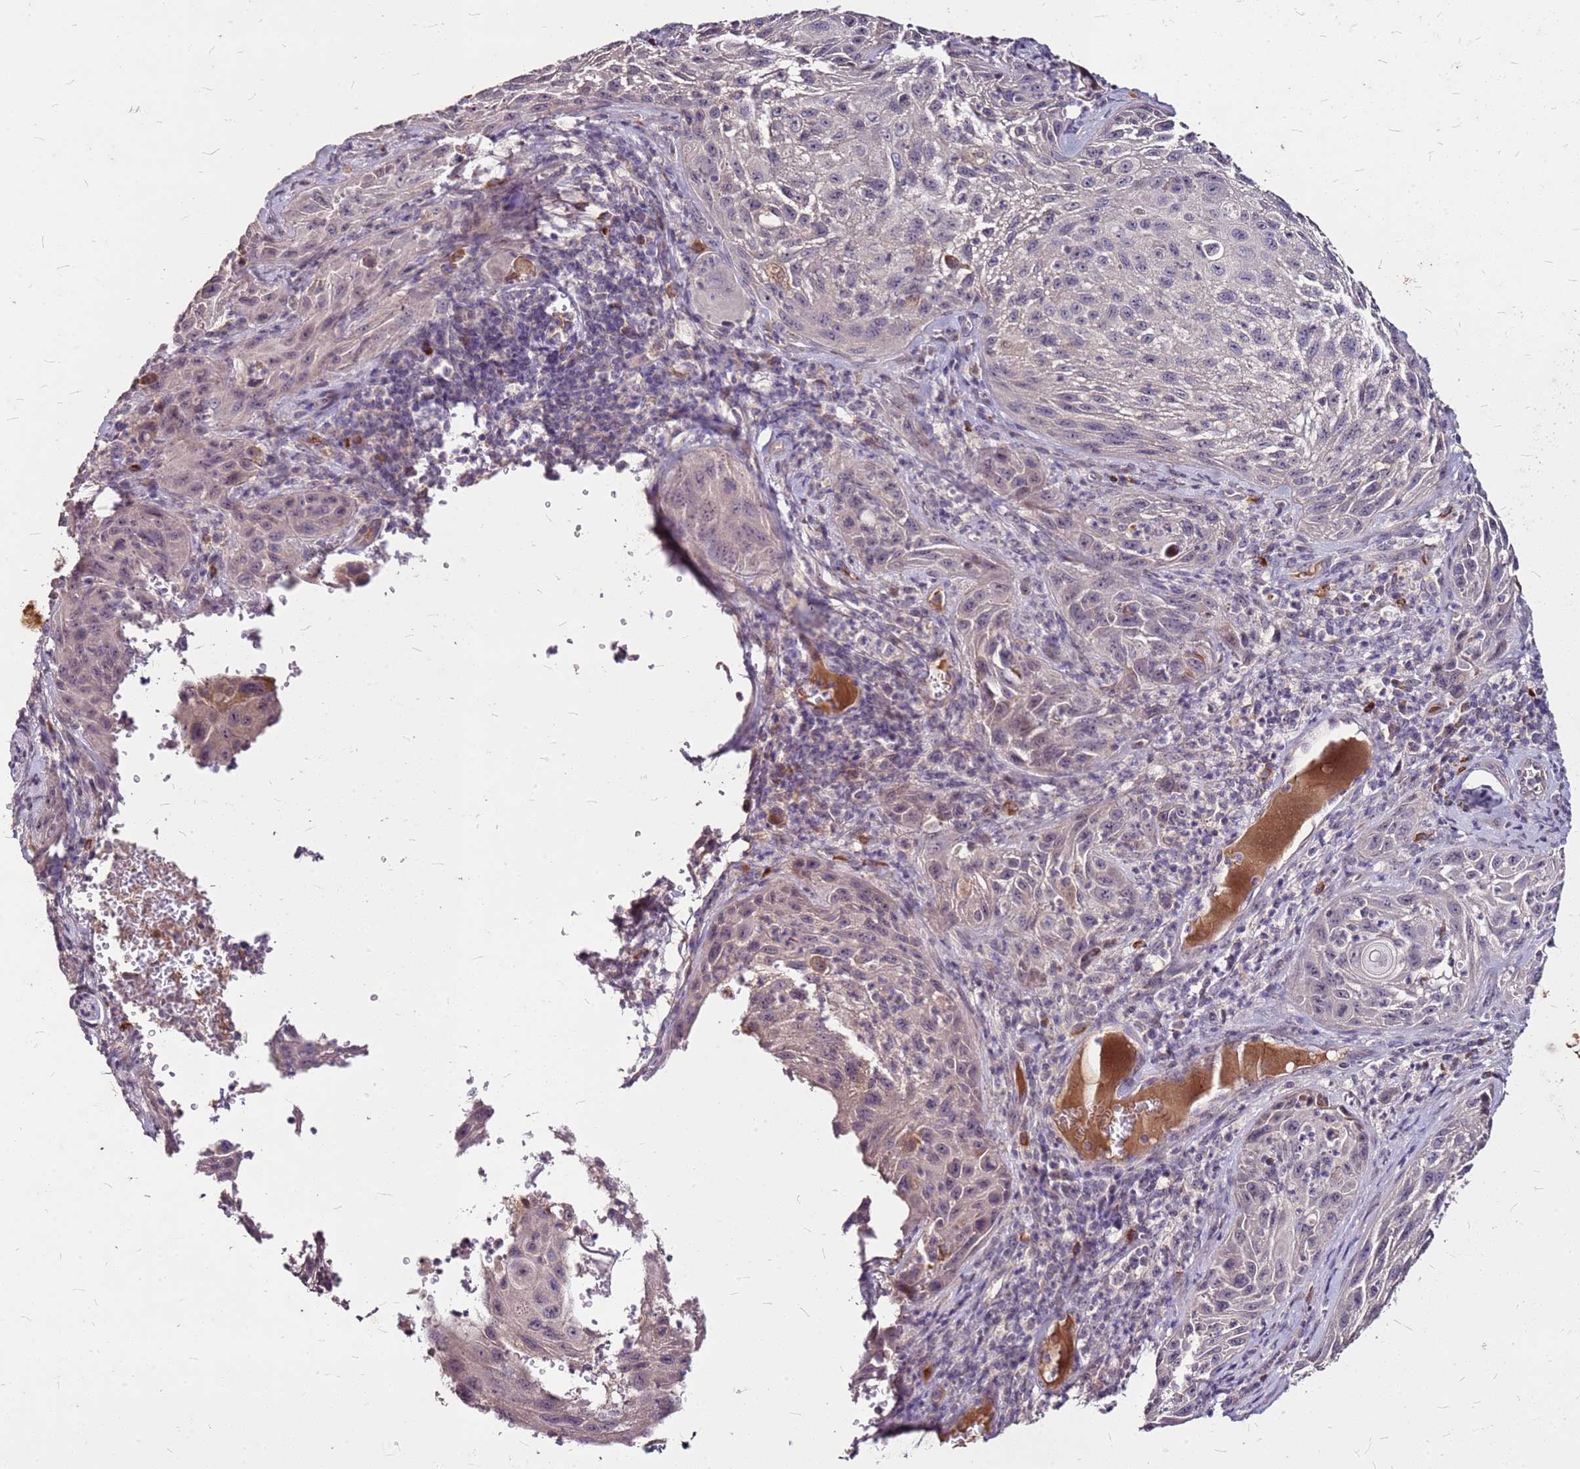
{"staining": {"intensity": "negative", "quantity": "none", "location": "none"}, "tissue": "cervical cancer", "cell_type": "Tumor cells", "image_type": "cancer", "snomed": [{"axis": "morphology", "description": "Squamous cell carcinoma, NOS"}, {"axis": "topography", "description": "Cervix"}], "caption": "Tumor cells show no significant positivity in cervical cancer (squamous cell carcinoma). (DAB (3,3'-diaminobenzidine) IHC visualized using brightfield microscopy, high magnification).", "gene": "DCDC2C", "patient": {"sex": "female", "age": 42}}